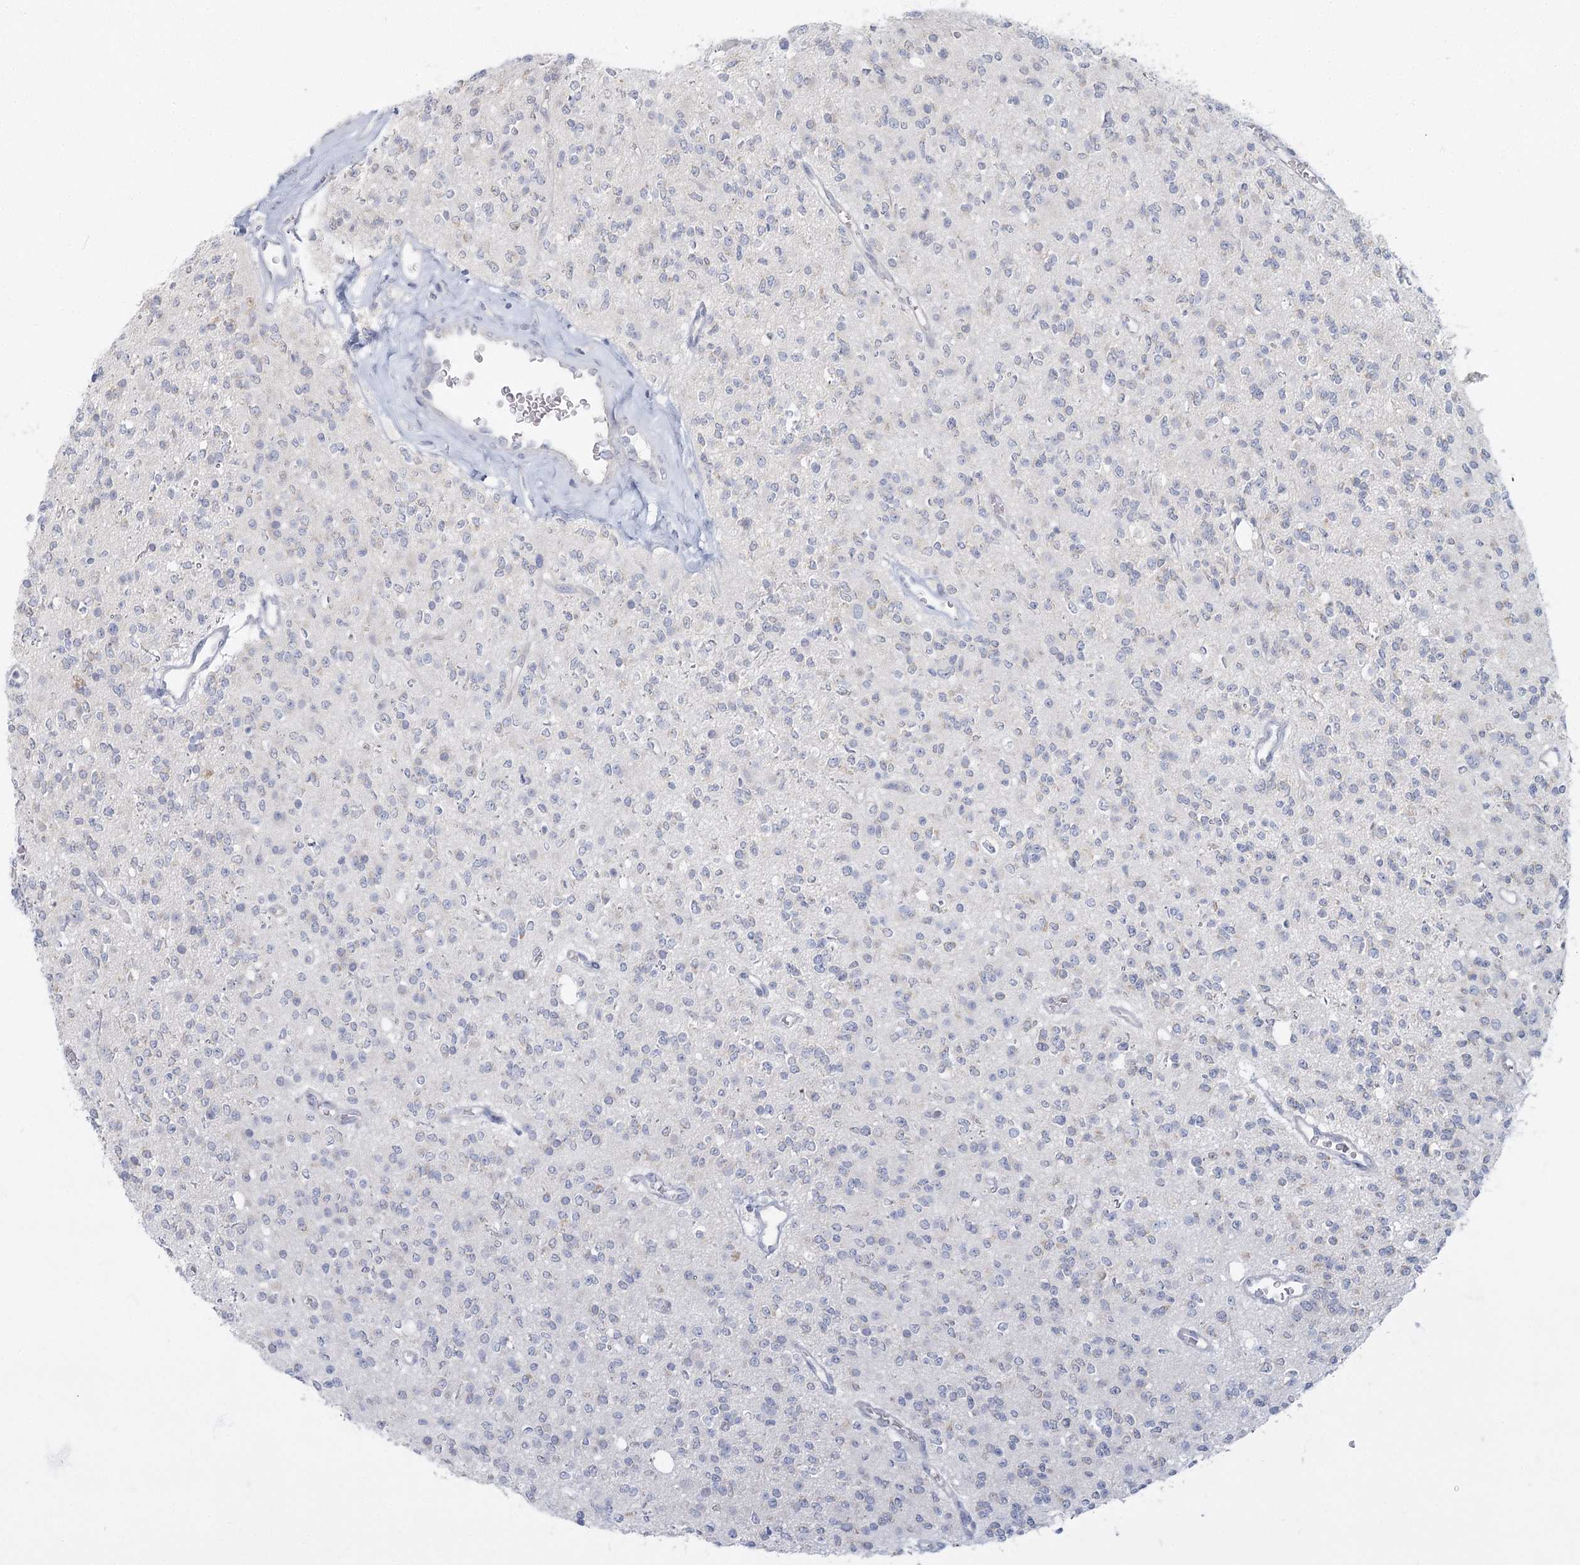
{"staining": {"intensity": "negative", "quantity": "none", "location": "none"}, "tissue": "glioma", "cell_type": "Tumor cells", "image_type": "cancer", "snomed": [{"axis": "morphology", "description": "Glioma, malignant, High grade"}, {"axis": "topography", "description": "Brain"}], "caption": "This micrograph is of glioma stained with immunohistochemistry (IHC) to label a protein in brown with the nuclei are counter-stained blue. There is no expression in tumor cells. (Brightfield microscopy of DAB (3,3'-diaminobenzidine) immunohistochemistry at high magnification).", "gene": "FAM110C", "patient": {"sex": "male", "age": 34}}